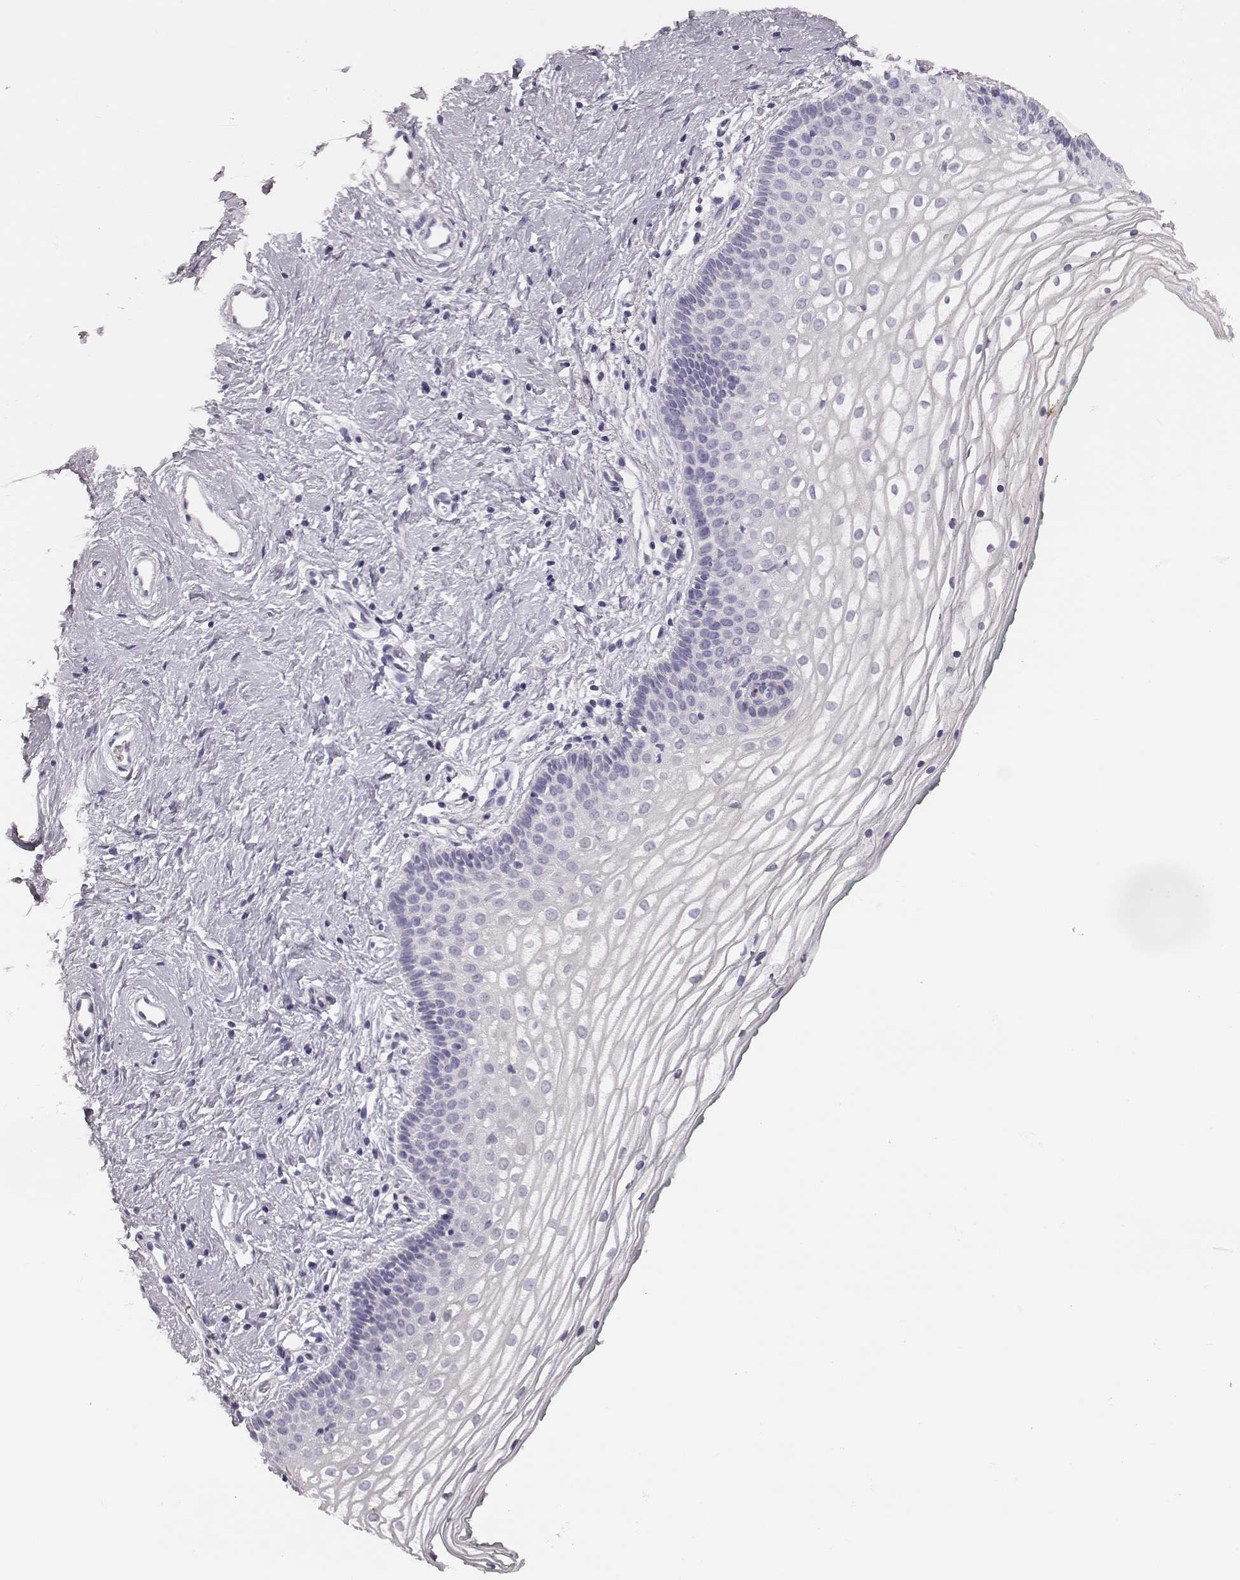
{"staining": {"intensity": "negative", "quantity": "none", "location": "none"}, "tissue": "vagina", "cell_type": "Squamous epithelial cells", "image_type": "normal", "snomed": [{"axis": "morphology", "description": "Normal tissue, NOS"}, {"axis": "topography", "description": "Vagina"}], "caption": "High magnification brightfield microscopy of normal vagina stained with DAB (brown) and counterstained with hematoxylin (blue): squamous epithelial cells show no significant expression.", "gene": "ADAM7", "patient": {"sex": "female", "age": 36}}